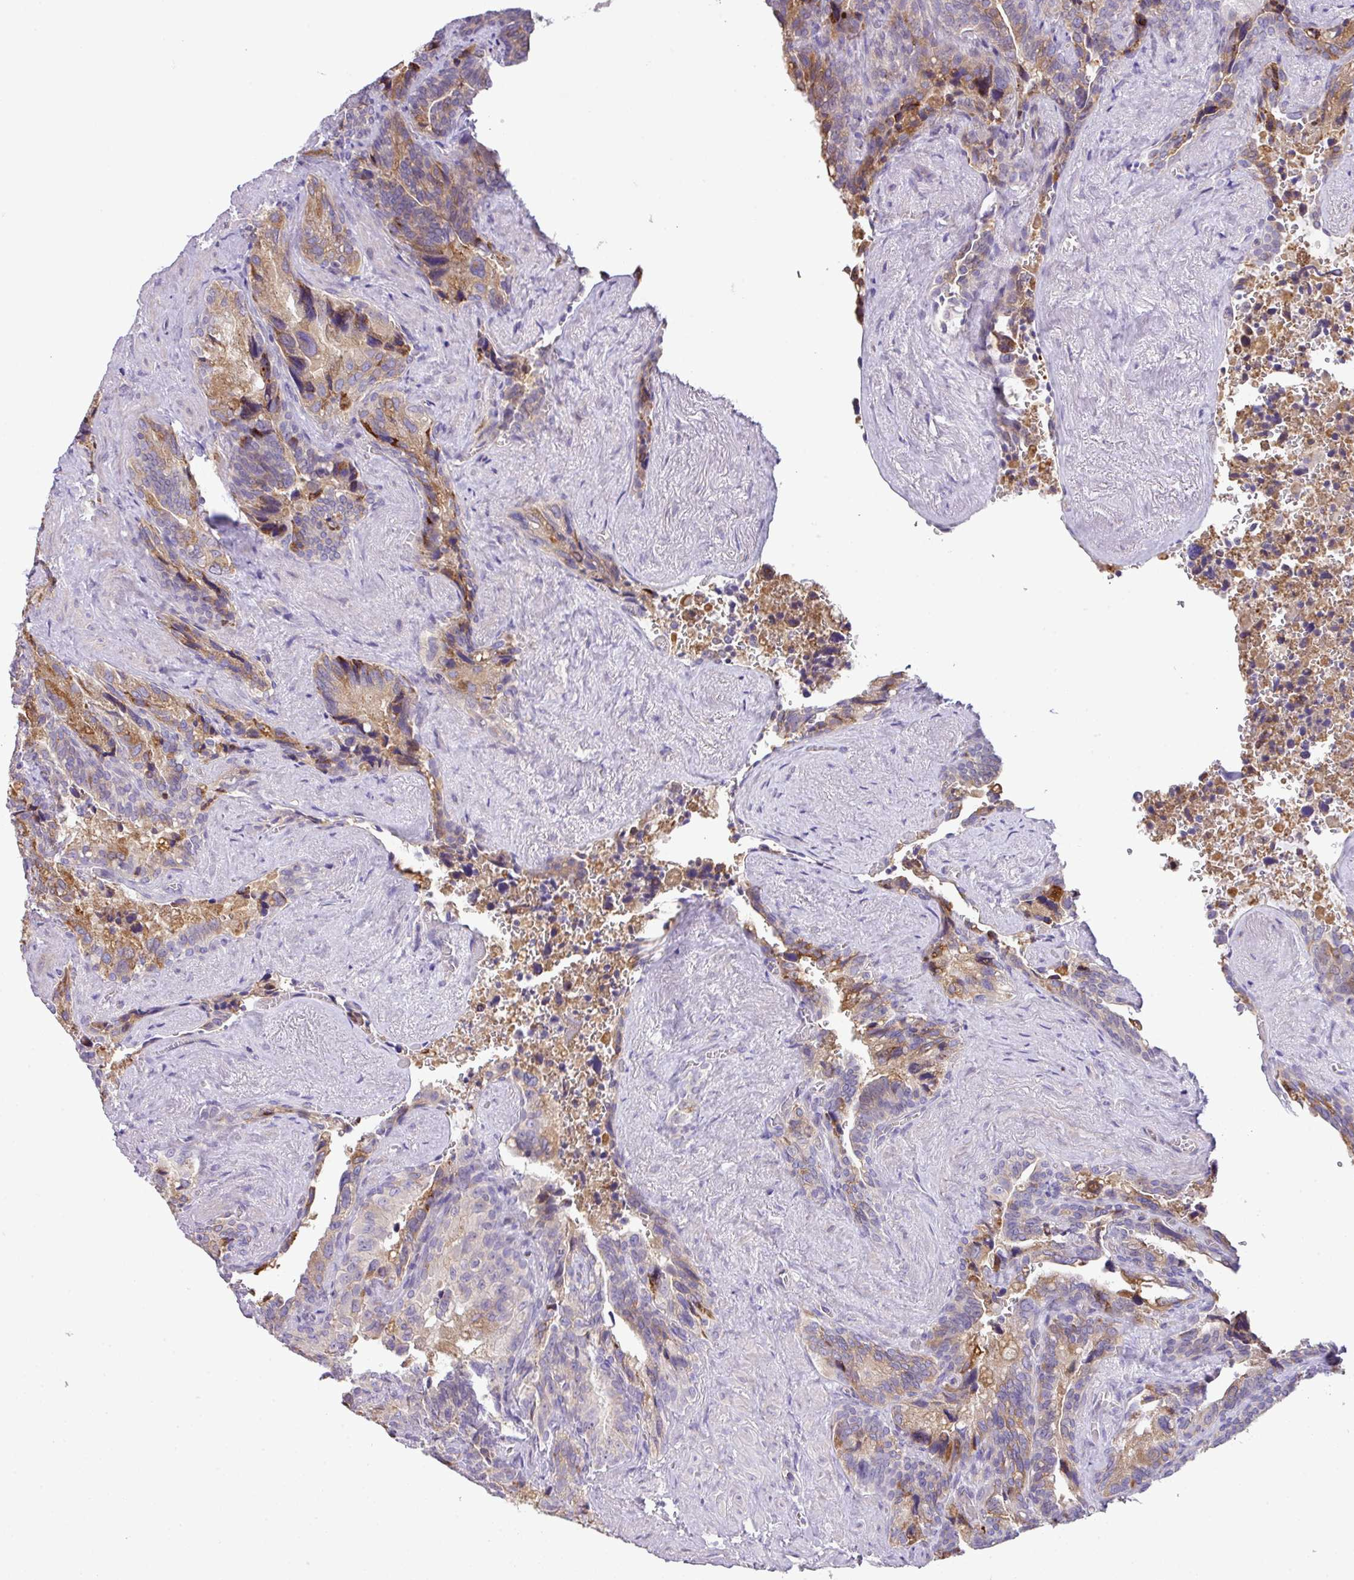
{"staining": {"intensity": "moderate", "quantity": ">75%", "location": "cytoplasmic/membranous"}, "tissue": "seminal vesicle", "cell_type": "Glandular cells", "image_type": "normal", "snomed": [{"axis": "morphology", "description": "Normal tissue, NOS"}, {"axis": "topography", "description": "Seminal veicle"}], "caption": "Immunohistochemistry (IHC) staining of benign seminal vesicle, which shows medium levels of moderate cytoplasmic/membranous positivity in about >75% of glandular cells indicating moderate cytoplasmic/membranous protein staining. The staining was performed using DAB (3,3'-diaminobenzidine) (brown) for protein detection and nuclei were counterstained in hematoxylin (blue).", "gene": "PIK3R5", "patient": {"sex": "male", "age": 68}}